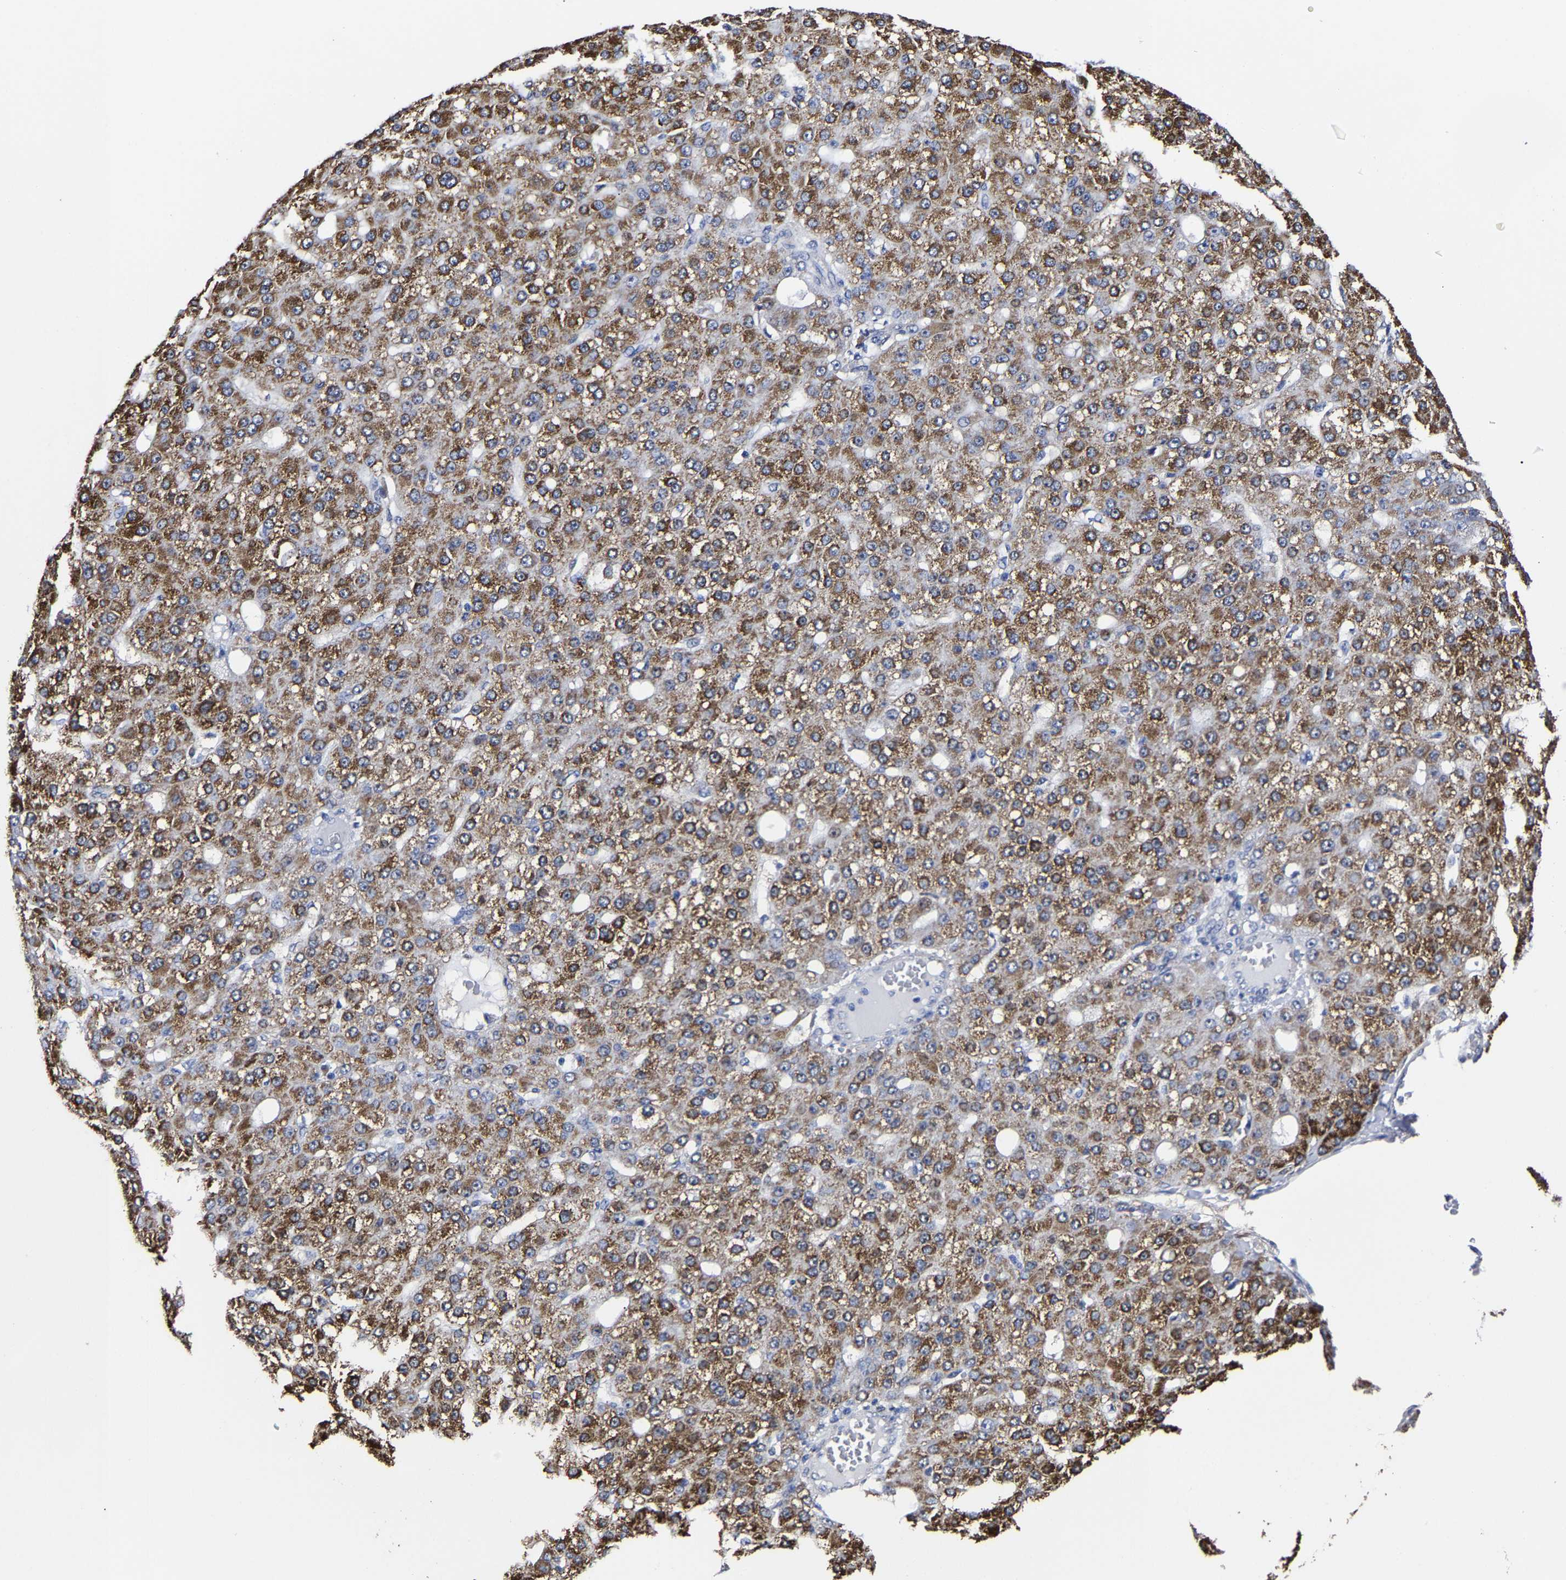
{"staining": {"intensity": "strong", "quantity": ">75%", "location": "cytoplasmic/membranous"}, "tissue": "liver cancer", "cell_type": "Tumor cells", "image_type": "cancer", "snomed": [{"axis": "morphology", "description": "Carcinoma, Hepatocellular, NOS"}, {"axis": "topography", "description": "Liver"}], "caption": "The histopathology image displays staining of liver cancer (hepatocellular carcinoma), revealing strong cytoplasmic/membranous protein positivity (brown color) within tumor cells. (DAB IHC, brown staining for protein, blue staining for nuclei).", "gene": "AASS", "patient": {"sex": "male", "age": 67}}